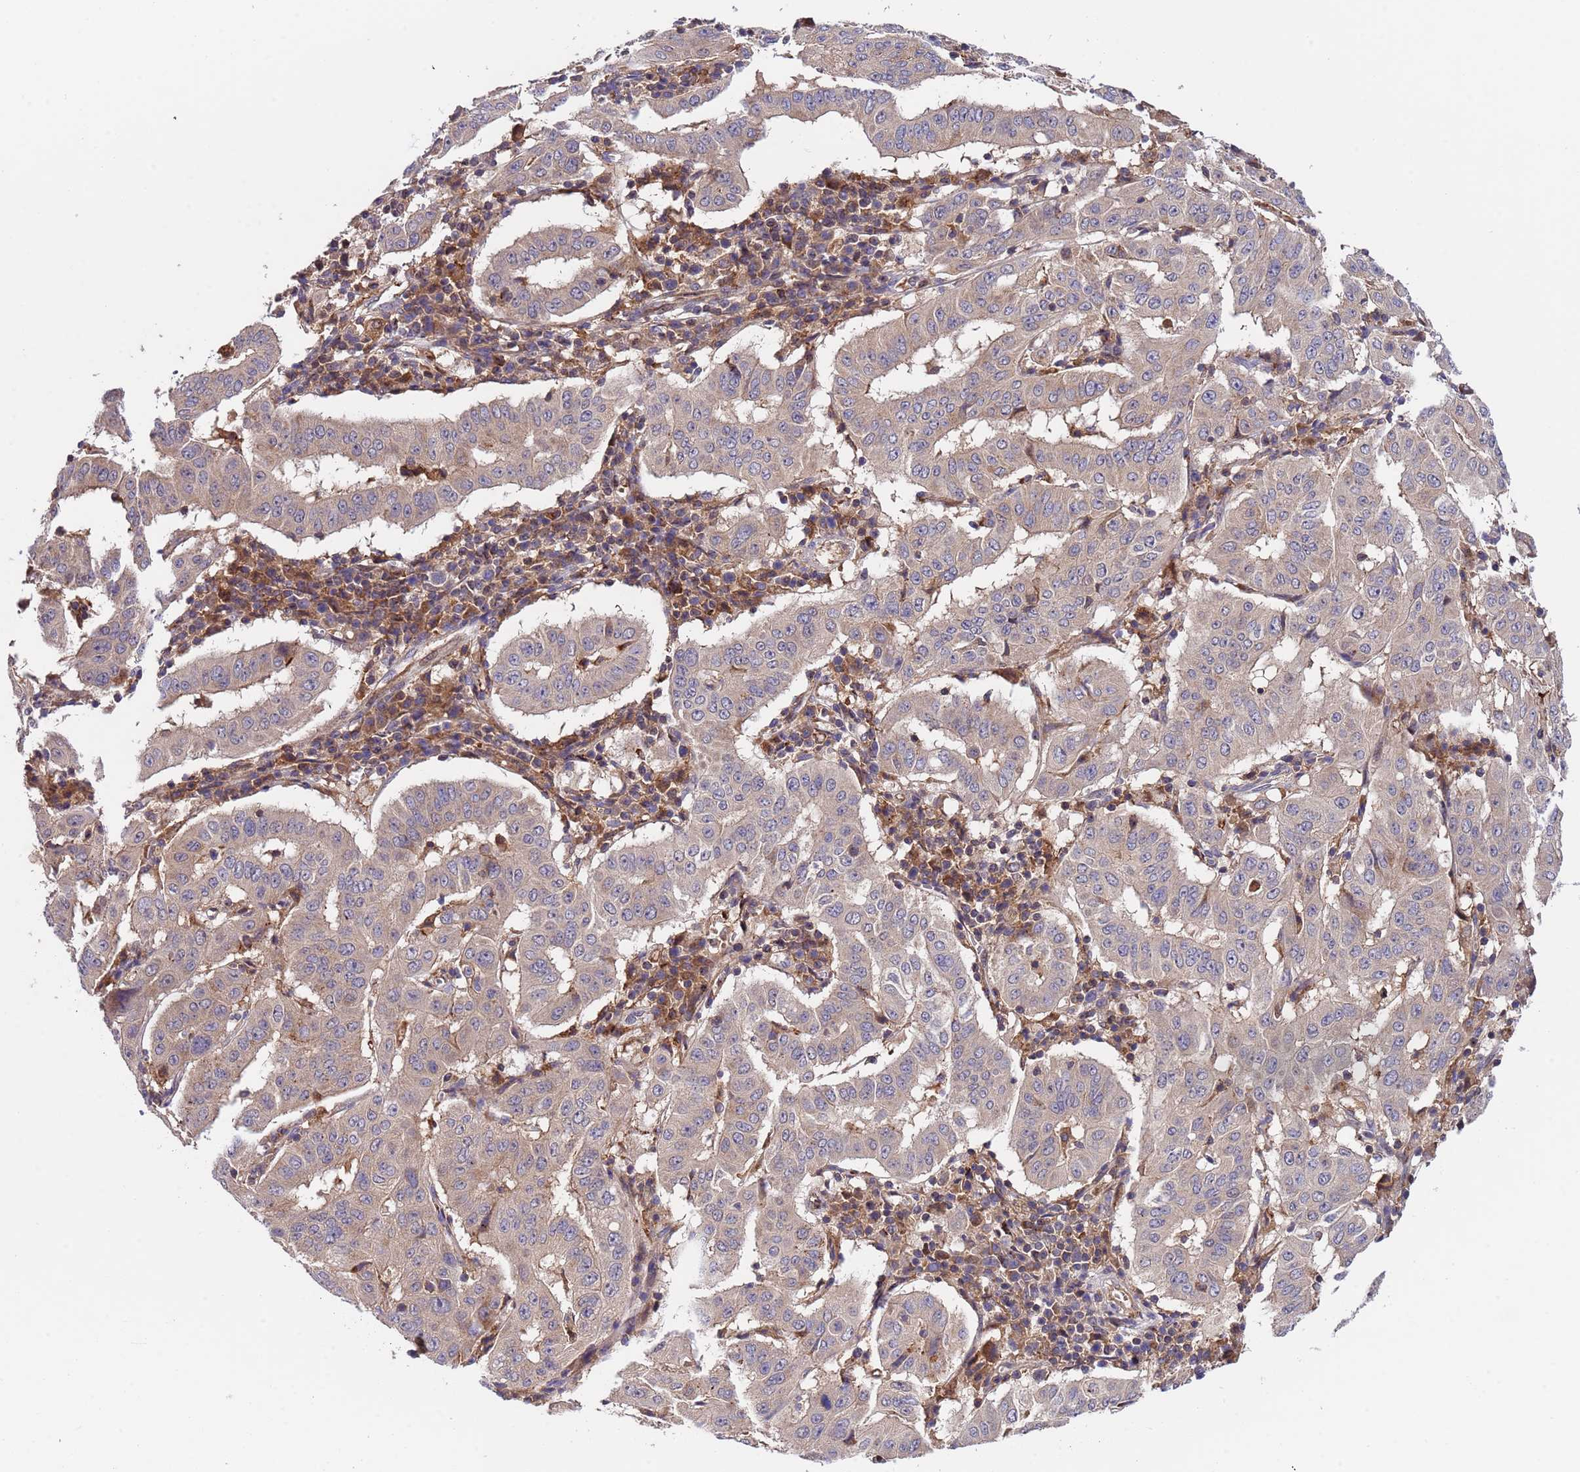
{"staining": {"intensity": "moderate", "quantity": "25%-75%", "location": "cytoplasmic/membranous"}, "tissue": "pancreatic cancer", "cell_type": "Tumor cells", "image_type": "cancer", "snomed": [{"axis": "morphology", "description": "Adenocarcinoma, NOS"}, {"axis": "topography", "description": "Pancreas"}], "caption": "Immunohistochemistry staining of pancreatic cancer, which demonstrates medium levels of moderate cytoplasmic/membranous positivity in approximately 25%-75% of tumor cells indicating moderate cytoplasmic/membranous protein expression. The staining was performed using DAB (3,3'-diaminobenzidine) (brown) for protein detection and nuclei were counterstained in hematoxylin (blue).", "gene": "PARP16", "patient": {"sex": "male", "age": 63}}